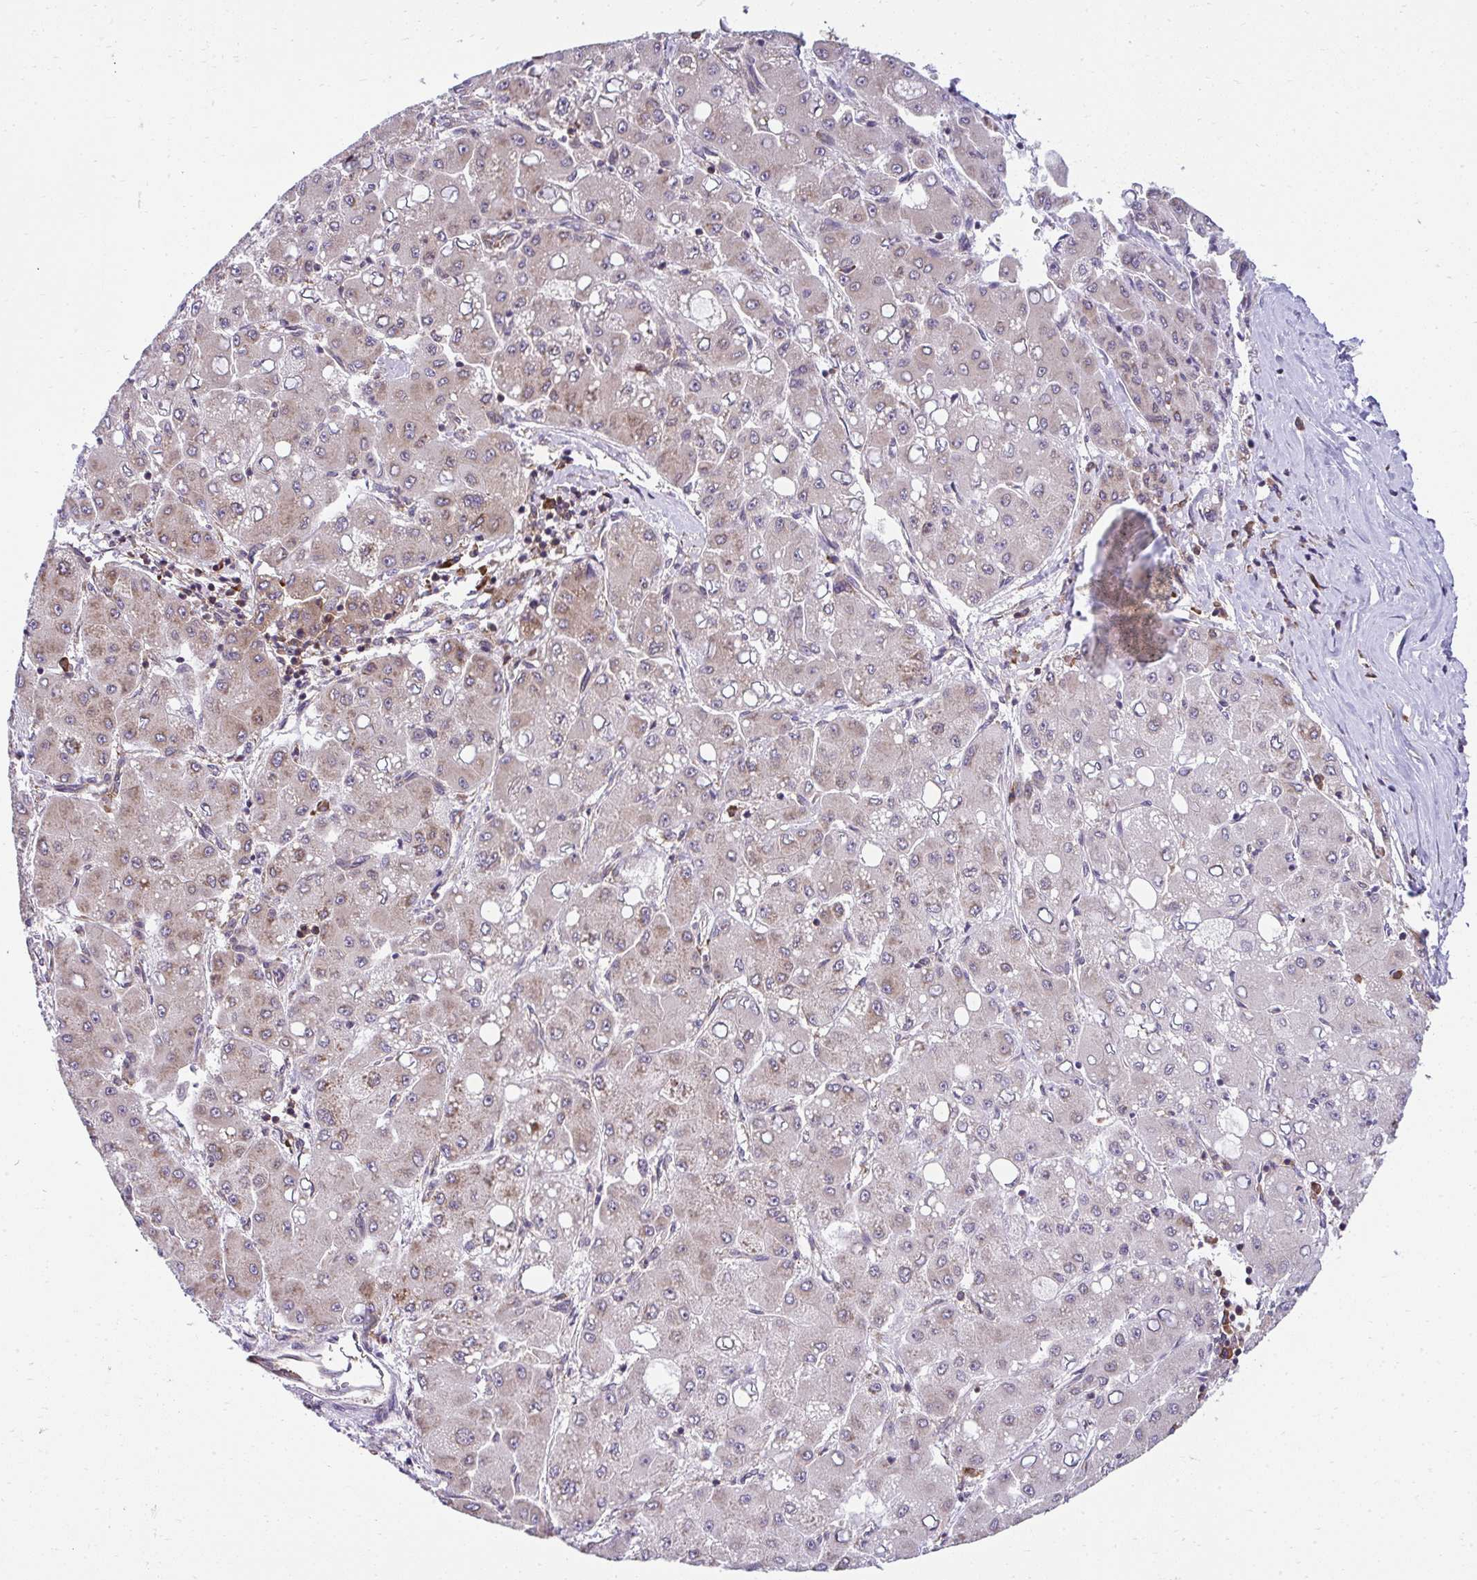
{"staining": {"intensity": "weak", "quantity": "25%-75%", "location": "cytoplasmic/membranous"}, "tissue": "liver cancer", "cell_type": "Tumor cells", "image_type": "cancer", "snomed": [{"axis": "morphology", "description": "Carcinoma, Hepatocellular, NOS"}, {"axis": "topography", "description": "Liver"}], "caption": "Human liver hepatocellular carcinoma stained for a protein (brown) shows weak cytoplasmic/membranous positive positivity in approximately 25%-75% of tumor cells.", "gene": "RPS7", "patient": {"sex": "male", "age": 40}}